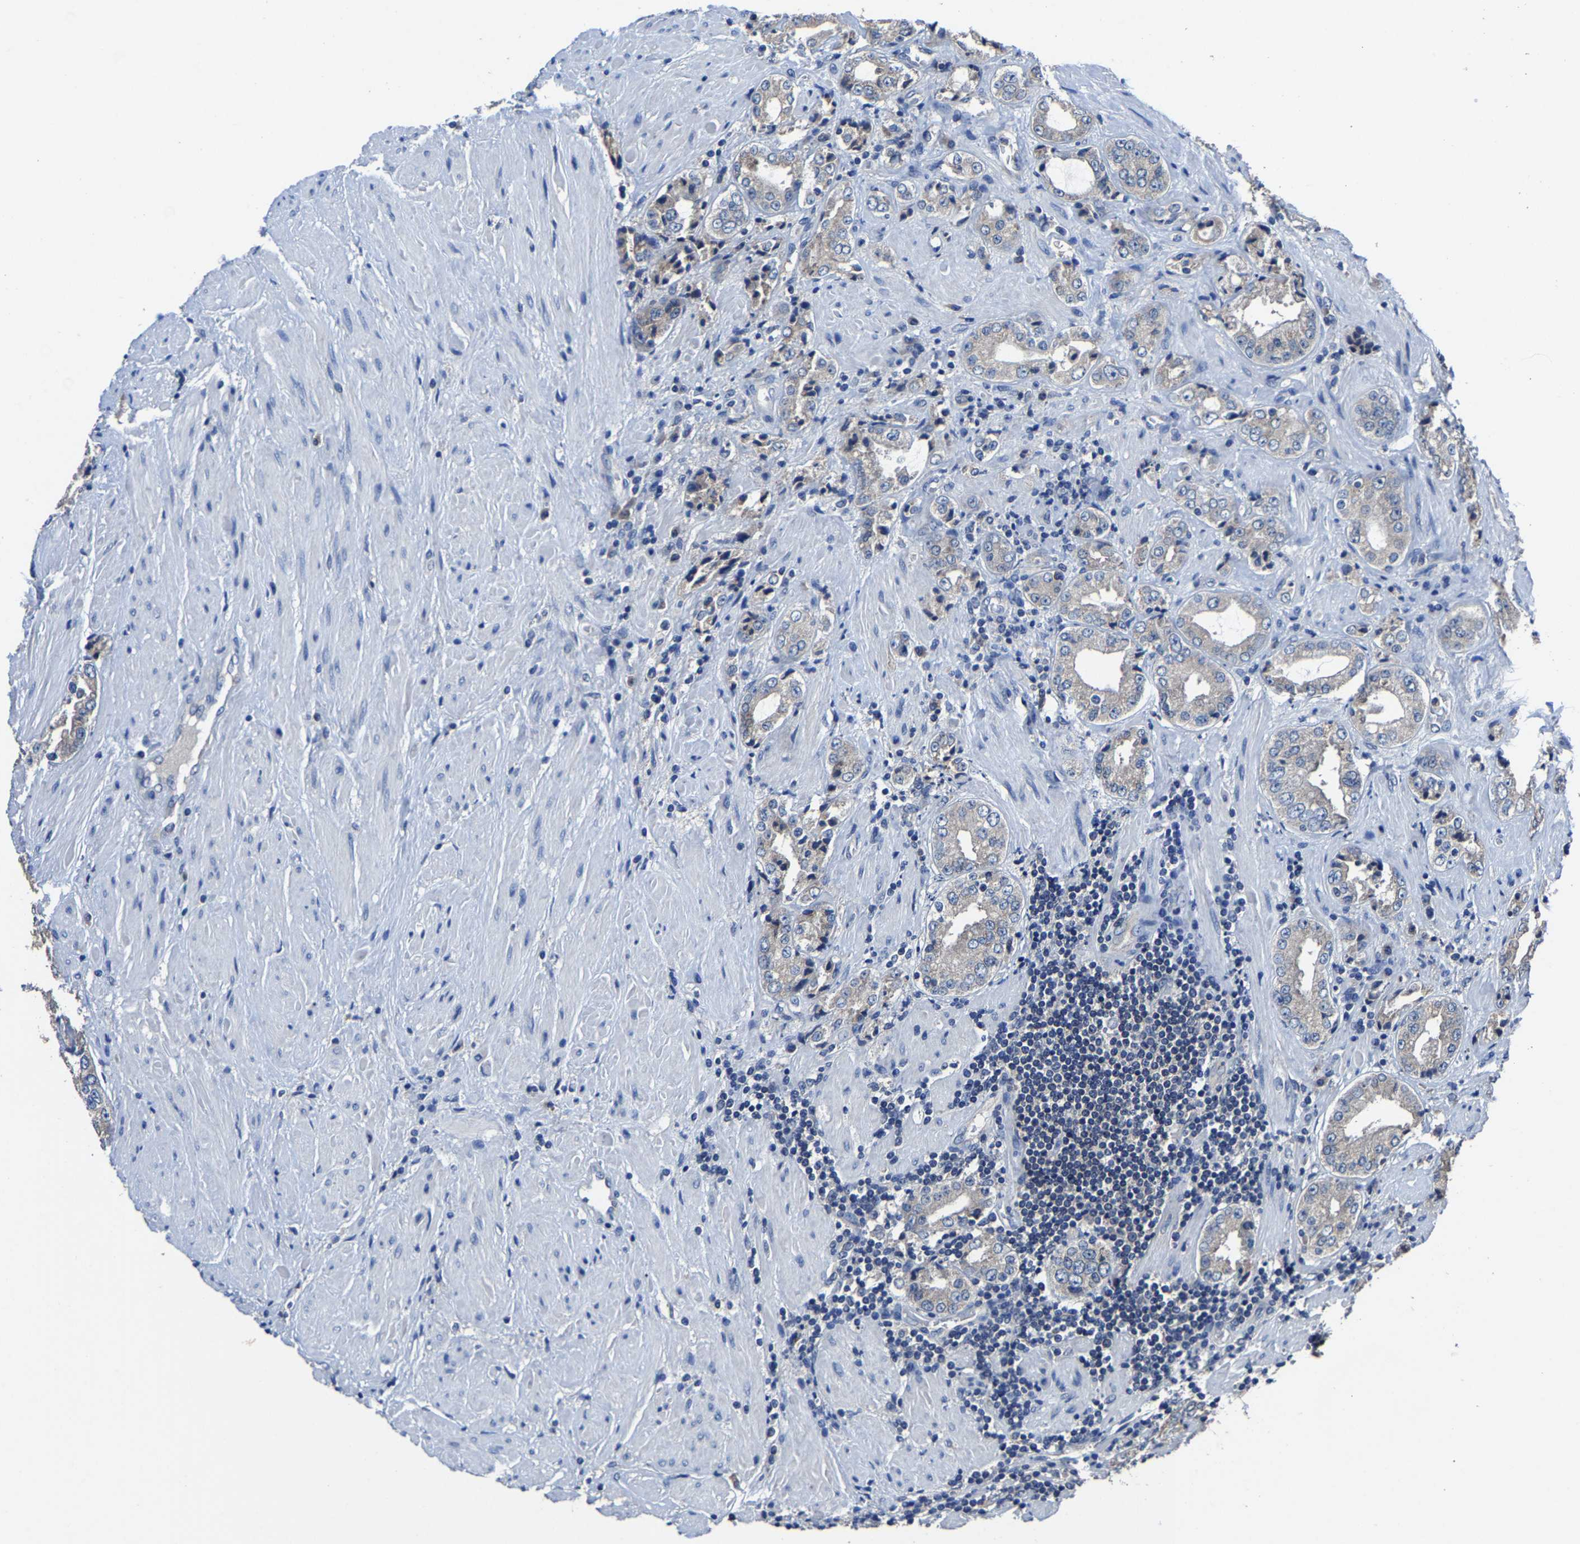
{"staining": {"intensity": "negative", "quantity": "none", "location": "none"}, "tissue": "prostate cancer", "cell_type": "Tumor cells", "image_type": "cancer", "snomed": [{"axis": "morphology", "description": "Adenocarcinoma, High grade"}, {"axis": "topography", "description": "Prostate"}], "caption": "Immunohistochemical staining of human prostate high-grade adenocarcinoma demonstrates no significant positivity in tumor cells. (DAB (3,3'-diaminobenzidine) immunohistochemistry (IHC) visualized using brightfield microscopy, high magnification).", "gene": "EBAG9", "patient": {"sex": "male", "age": 61}}